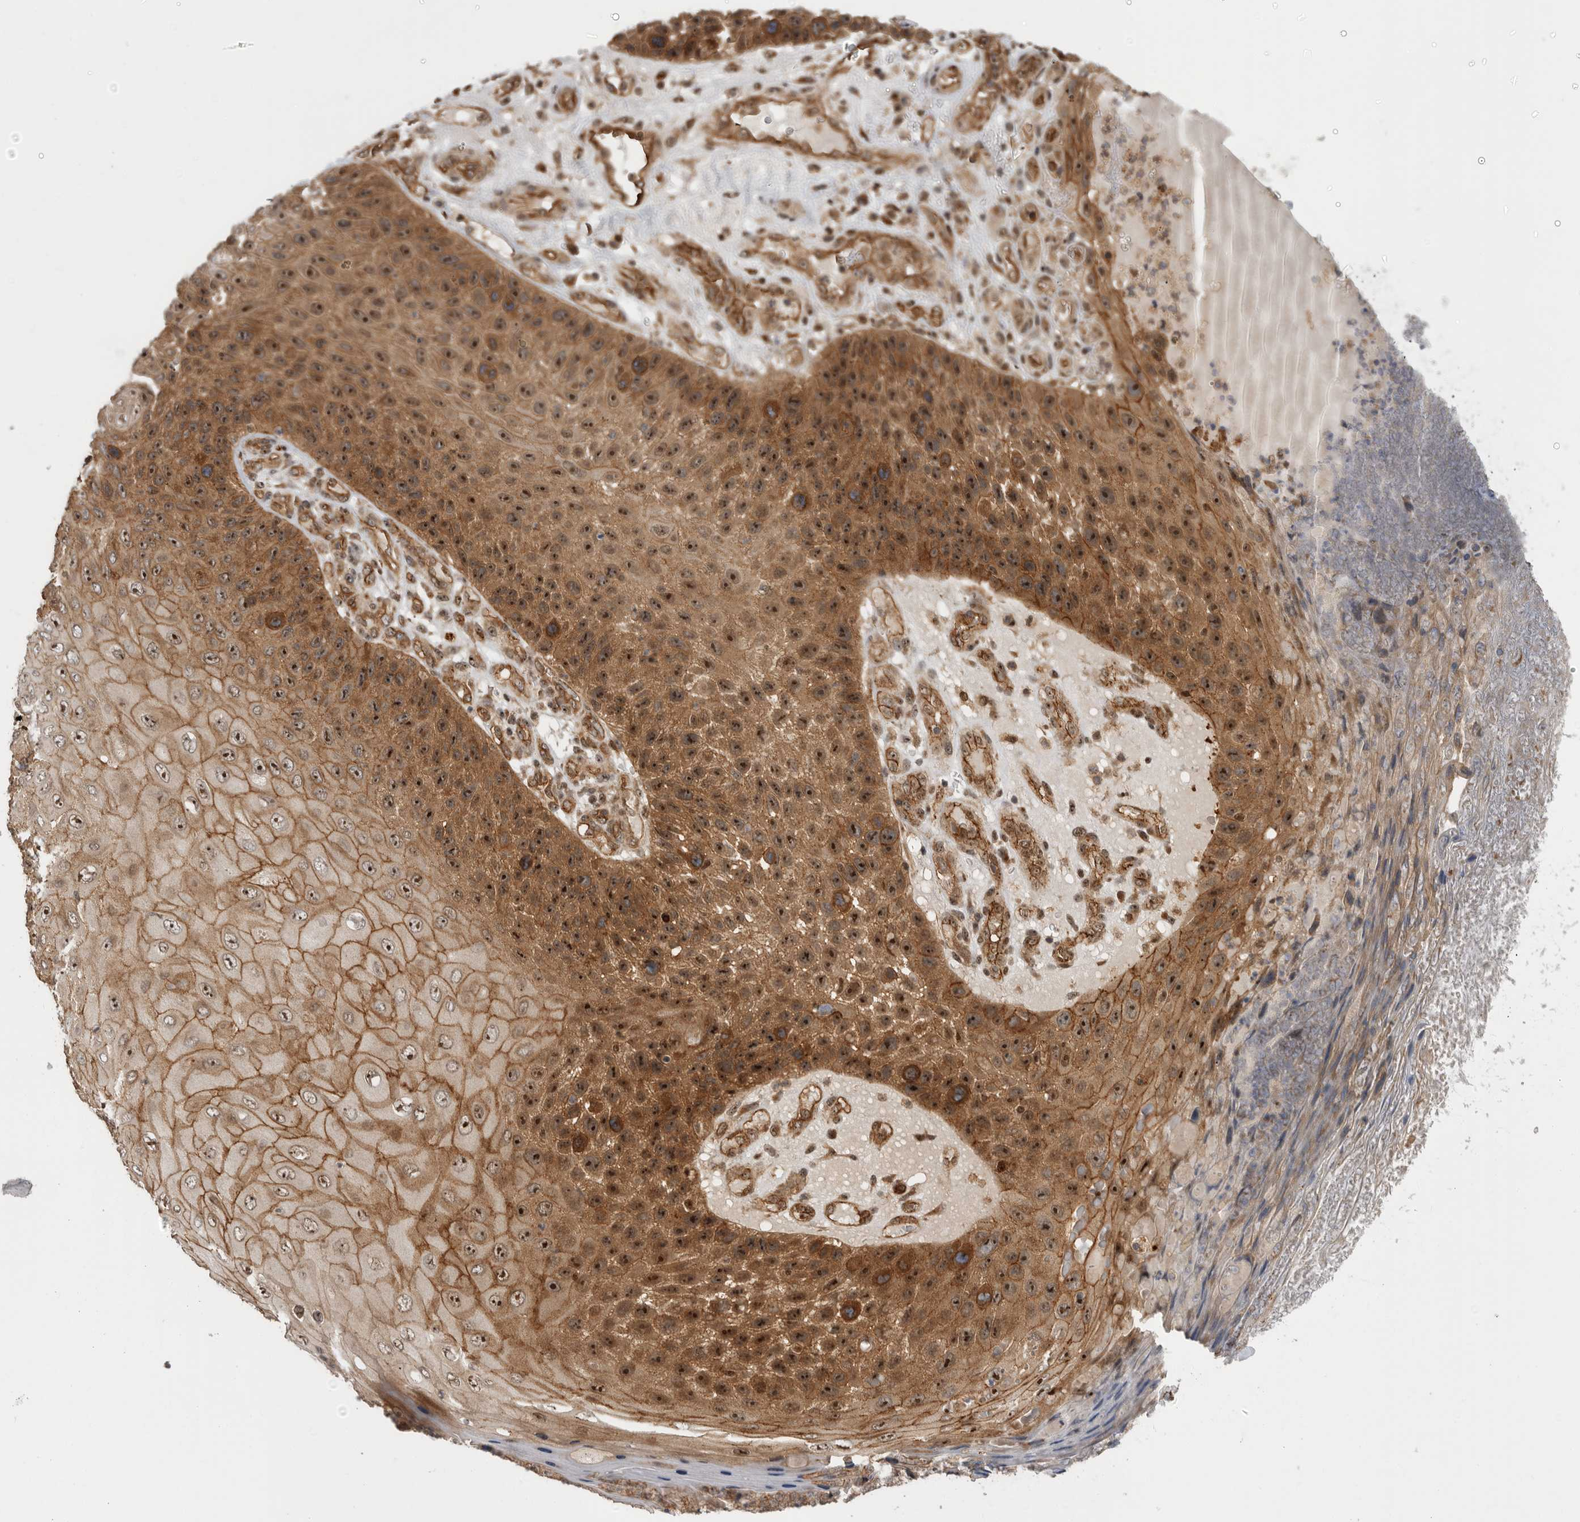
{"staining": {"intensity": "strong", "quantity": ">75%", "location": "cytoplasmic/membranous,nuclear"}, "tissue": "skin cancer", "cell_type": "Tumor cells", "image_type": "cancer", "snomed": [{"axis": "morphology", "description": "Squamous cell carcinoma, NOS"}, {"axis": "topography", "description": "Skin"}], "caption": "IHC photomicrograph of neoplastic tissue: squamous cell carcinoma (skin) stained using IHC reveals high levels of strong protein expression localized specifically in the cytoplasmic/membranous and nuclear of tumor cells, appearing as a cytoplasmic/membranous and nuclear brown color.", "gene": "DHDDS", "patient": {"sex": "female", "age": 88}}